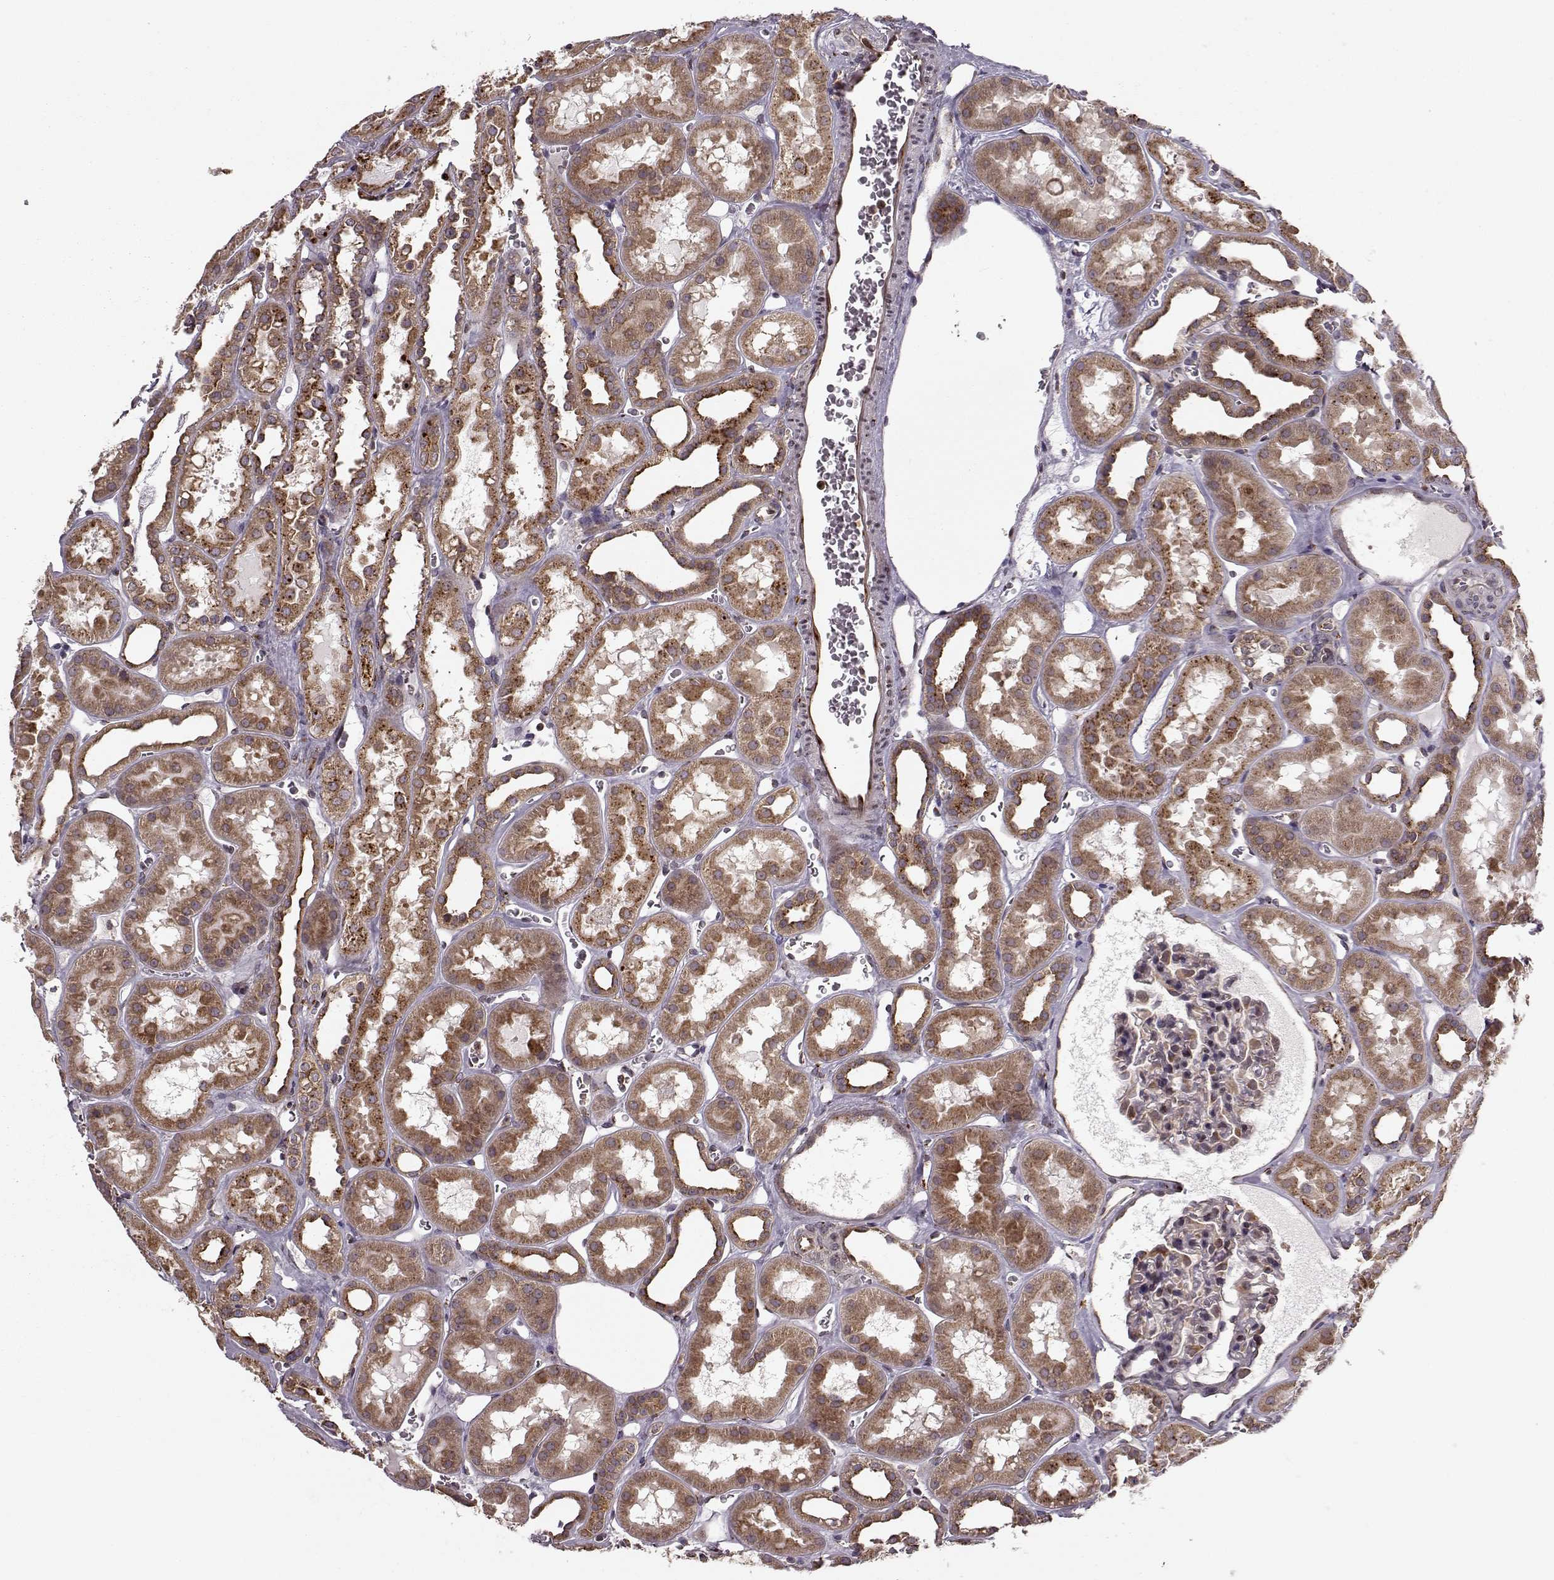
{"staining": {"intensity": "moderate", "quantity": "<25%", "location": "cytoplasmic/membranous"}, "tissue": "kidney", "cell_type": "Cells in glomeruli", "image_type": "normal", "snomed": [{"axis": "morphology", "description": "Normal tissue, NOS"}, {"axis": "topography", "description": "Kidney"}], "caption": "Kidney was stained to show a protein in brown. There is low levels of moderate cytoplasmic/membranous expression in approximately <25% of cells in glomeruli. The protein of interest is stained brown, and the nuclei are stained in blue (DAB IHC with brightfield microscopy, high magnification).", "gene": "YIPF5", "patient": {"sex": "female", "age": 41}}